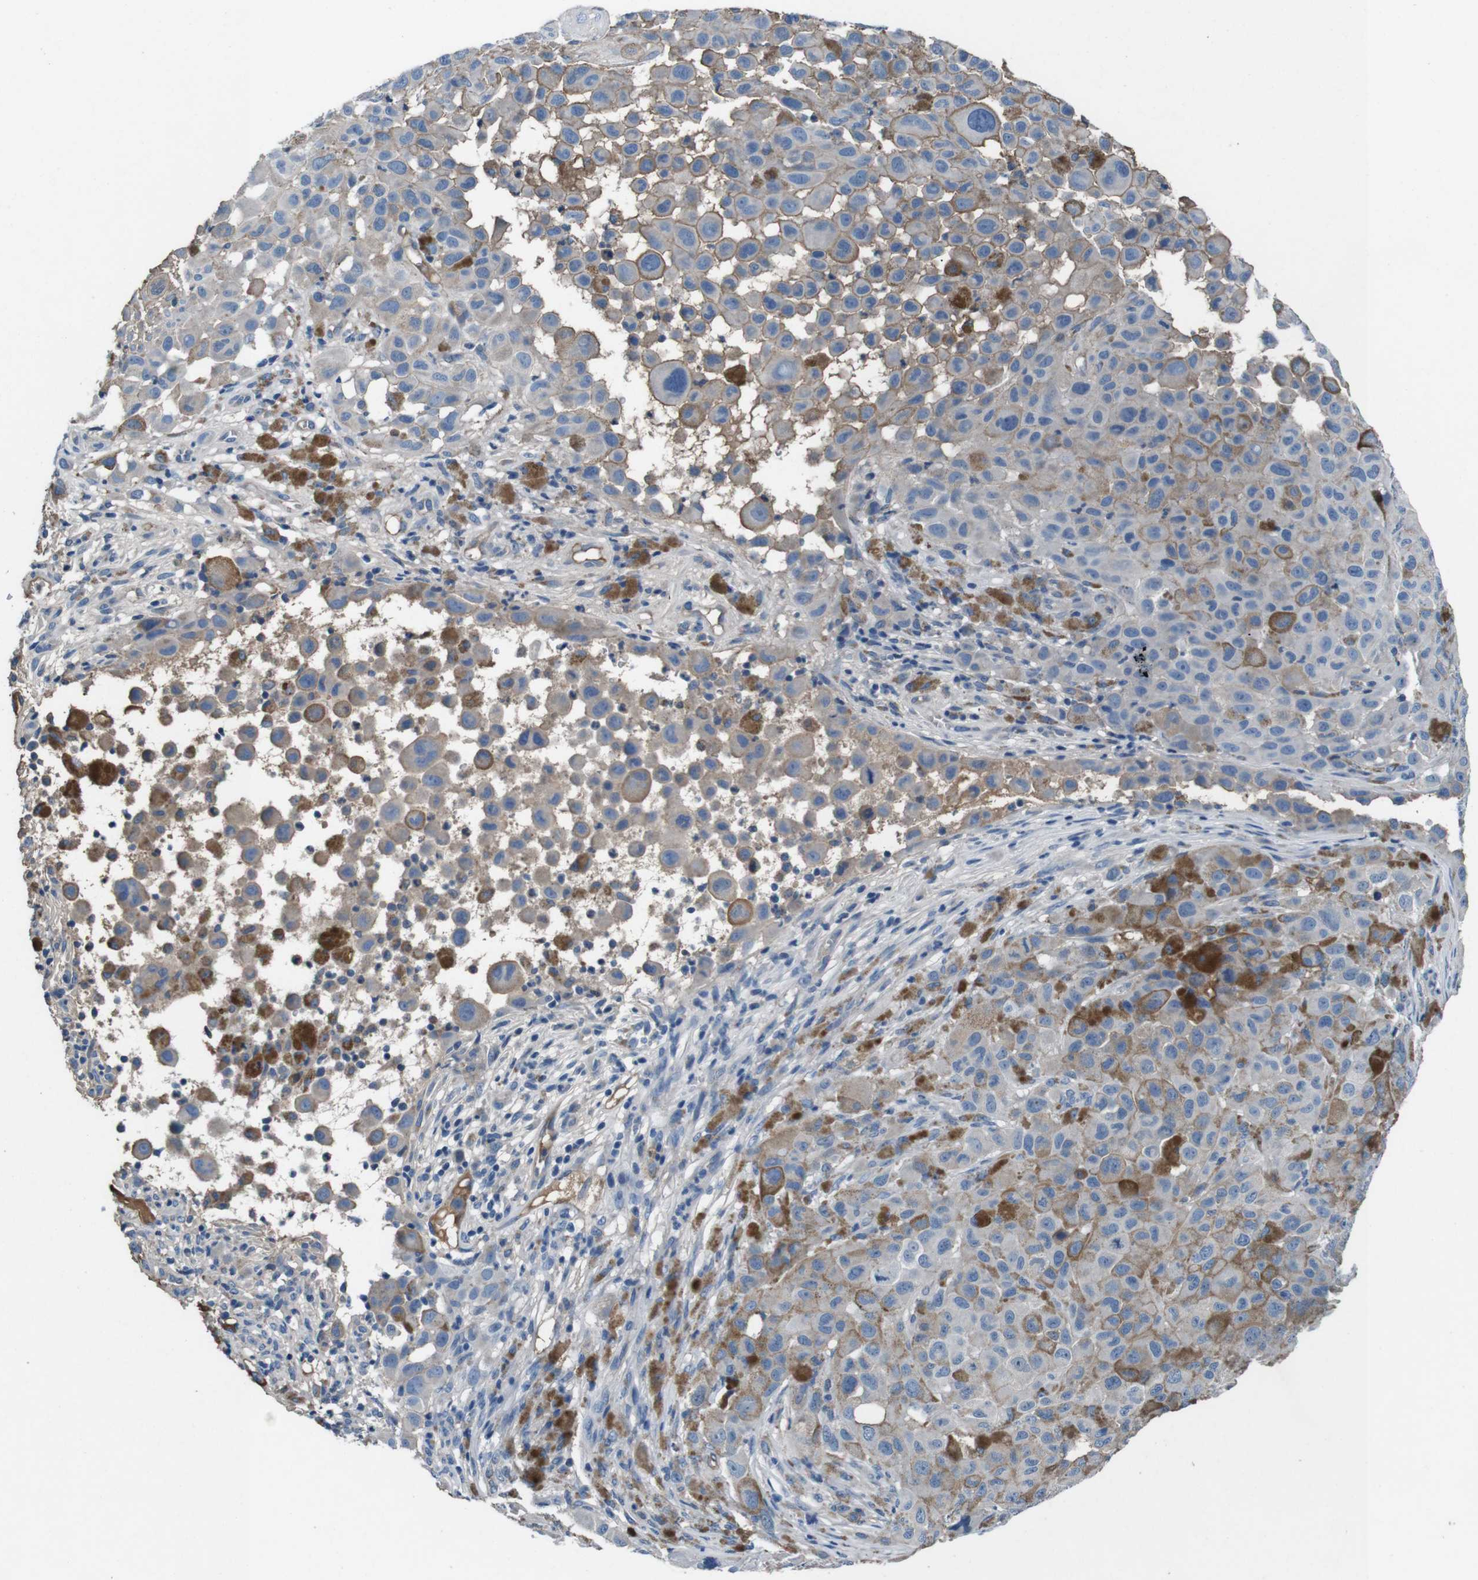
{"staining": {"intensity": "weak", "quantity": "25%-75%", "location": "cytoplasmic/membranous"}, "tissue": "melanoma", "cell_type": "Tumor cells", "image_type": "cancer", "snomed": [{"axis": "morphology", "description": "Malignant melanoma, NOS"}, {"axis": "topography", "description": "Skin"}], "caption": "Immunohistochemical staining of malignant melanoma demonstrates weak cytoplasmic/membranous protein expression in about 25%-75% of tumor cells.", "gene": "LEP", "patient": {"sex": "male", "age": 96}}